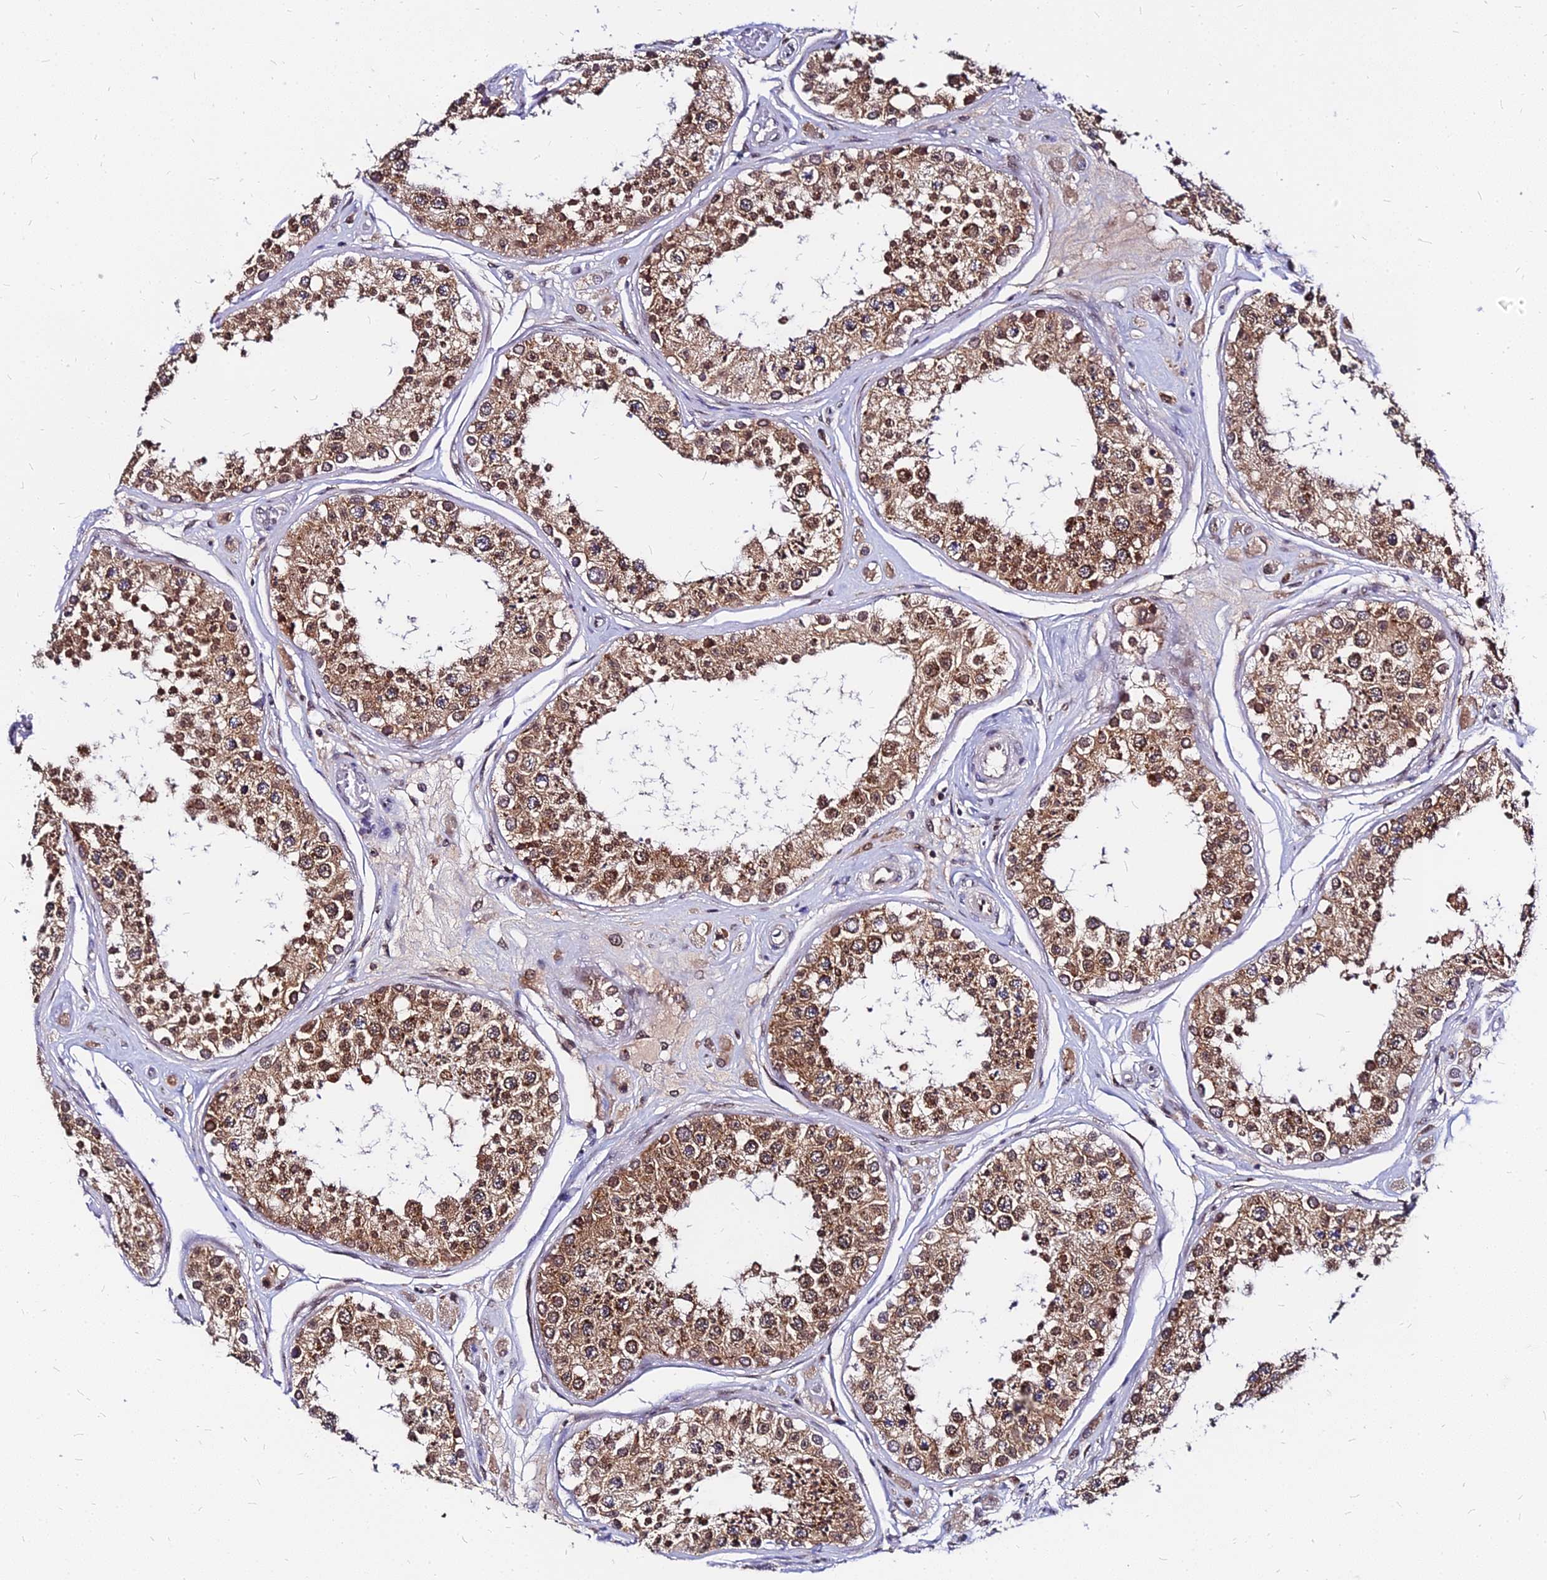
{"staining": {"intensity": "strong", "quantity": ">75%", "location": "cytoplasmic/membranous,nuclear"}, "tissue": "testis", "cell_type": "Cells in seminiferous ducts", "image_type": "normal", "snomed": [{"axis": "morphology", "description": "Normal tissue, NOS"}, {"axis": "topography", "description": "Testis"}], "caption": "Protein staining of unremarkable testis shows strong cytoplasmic/membranous,nuclear staining in approximately >75% of cells in seminiferous ducts. (Brightfield microscopy of DAB IHC at high magnification).", "gene": "RNF121", "patient": {"sex": "male", "age": 25}}